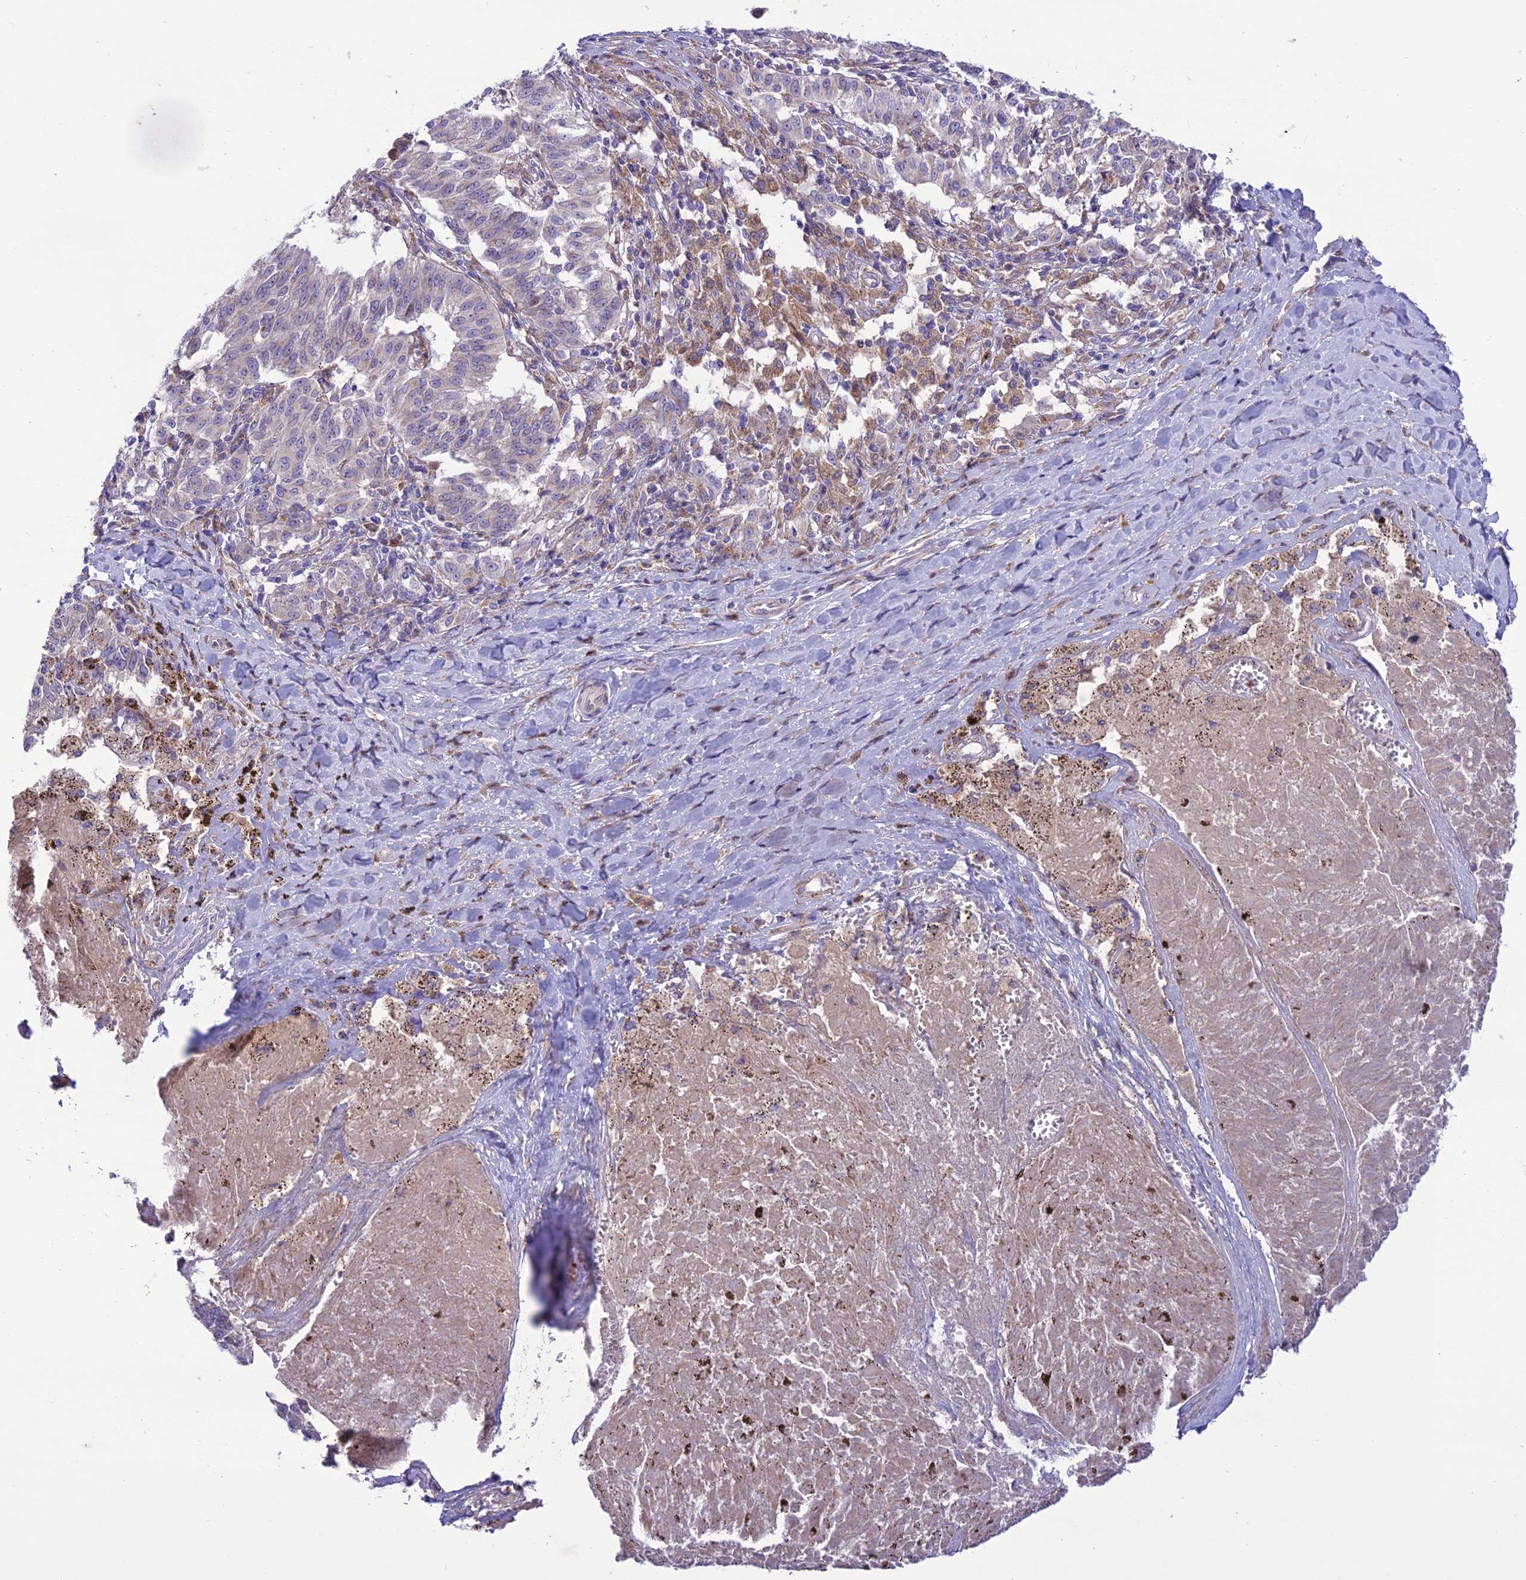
{"staining": {"intensity": "negative", "quantity": "none", "location": "none"}, "tissue": "melanoma", "cell_type": "Tumor cells", "image_type": "cancer", "snomed": [{"axis": "morphology", "description": "Malignant melanoma, NOS"}, {"axis": "topography", "description": "Skin"}], "caption": "Immunohistochemical staining of human melanoma demonstrates no significant positivity in tumor cells. (Stains: DAB (3,3'-diaminobenzidine) IHC with hematoxylin counter stain, Microscopy: brightfield microscopy at high magnification).", "gene": "JMY", "patient": {"sex": "female", "age": 72}}